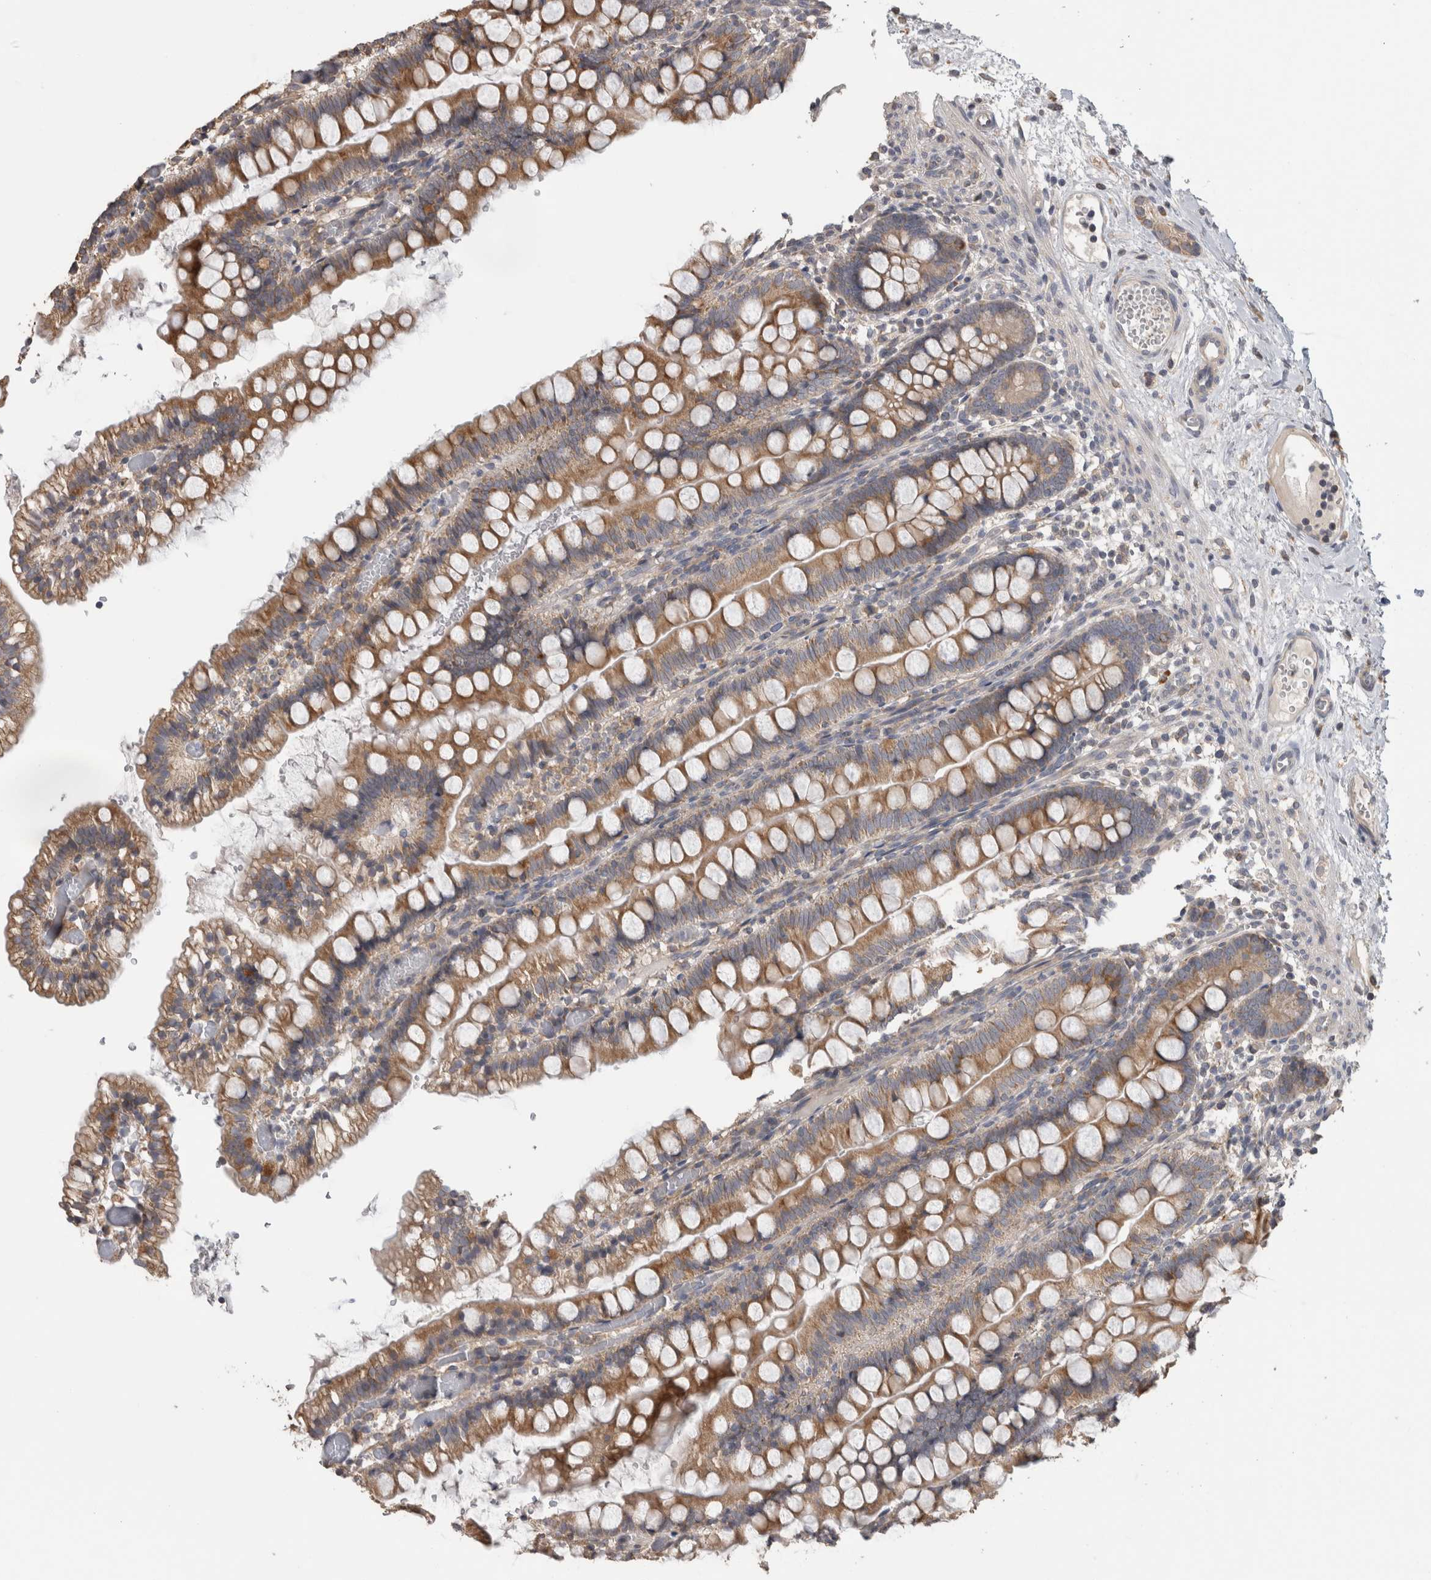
{"staining": {"intensity": "moderate", "quantity": ">75%", "location": "cytoplasmic/membranous"}, "tissue": "small intestine", "cell_type": "Glandular cells", "image_type": "normal", "snomed": [{"axis": "morphology", "description": "Normal tissue, NOS"}, {"axis": "morphology", "description": "Developmental malformation"}, {"axis": "topography", "description": "Small intestine"}], "caption": "Protein expression analysis of normal human small intestine reveals moderate cytoplasmic/membranous staining in approximately >75% of glandular cells.", "gene": "TBCE", "patient": {"sex": "male"}}